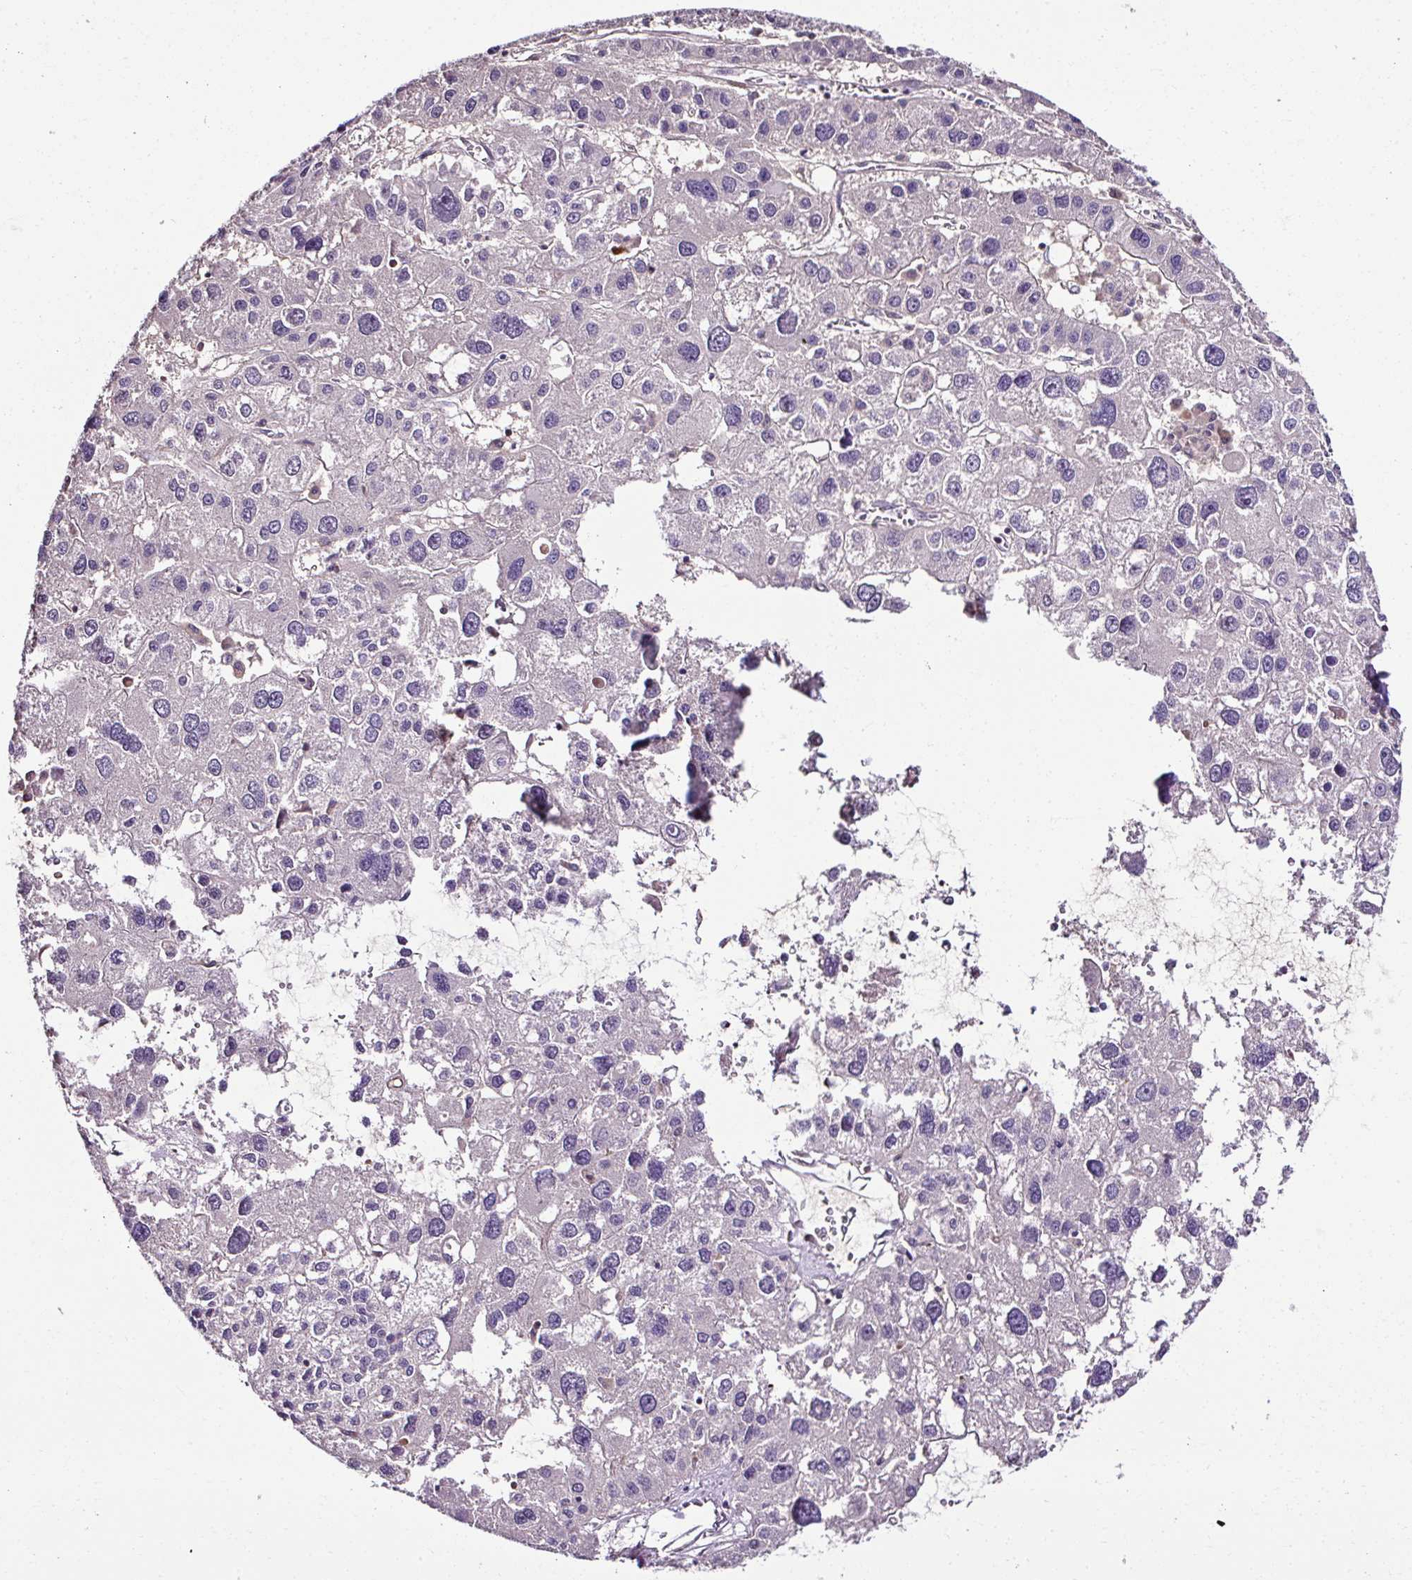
{"staining": {"intensity": "negative", "quantity": "none", "location": "none"}, "tissue": "liver cancer", "cell_type": "Tumor cells", "image_type": "cancer", "snomed": [{"axis": "morphology", "description": "Carcinoma, Hepatocellular, NOS"}, {"axis": "topography", "description": "Liver"}], "caption": "IHC of liver hepatocellular carcinoma demonstrates no staining in tumor cells.", "gene": "CCDC85C", "patient": {"sex": "male", "age": 73}}